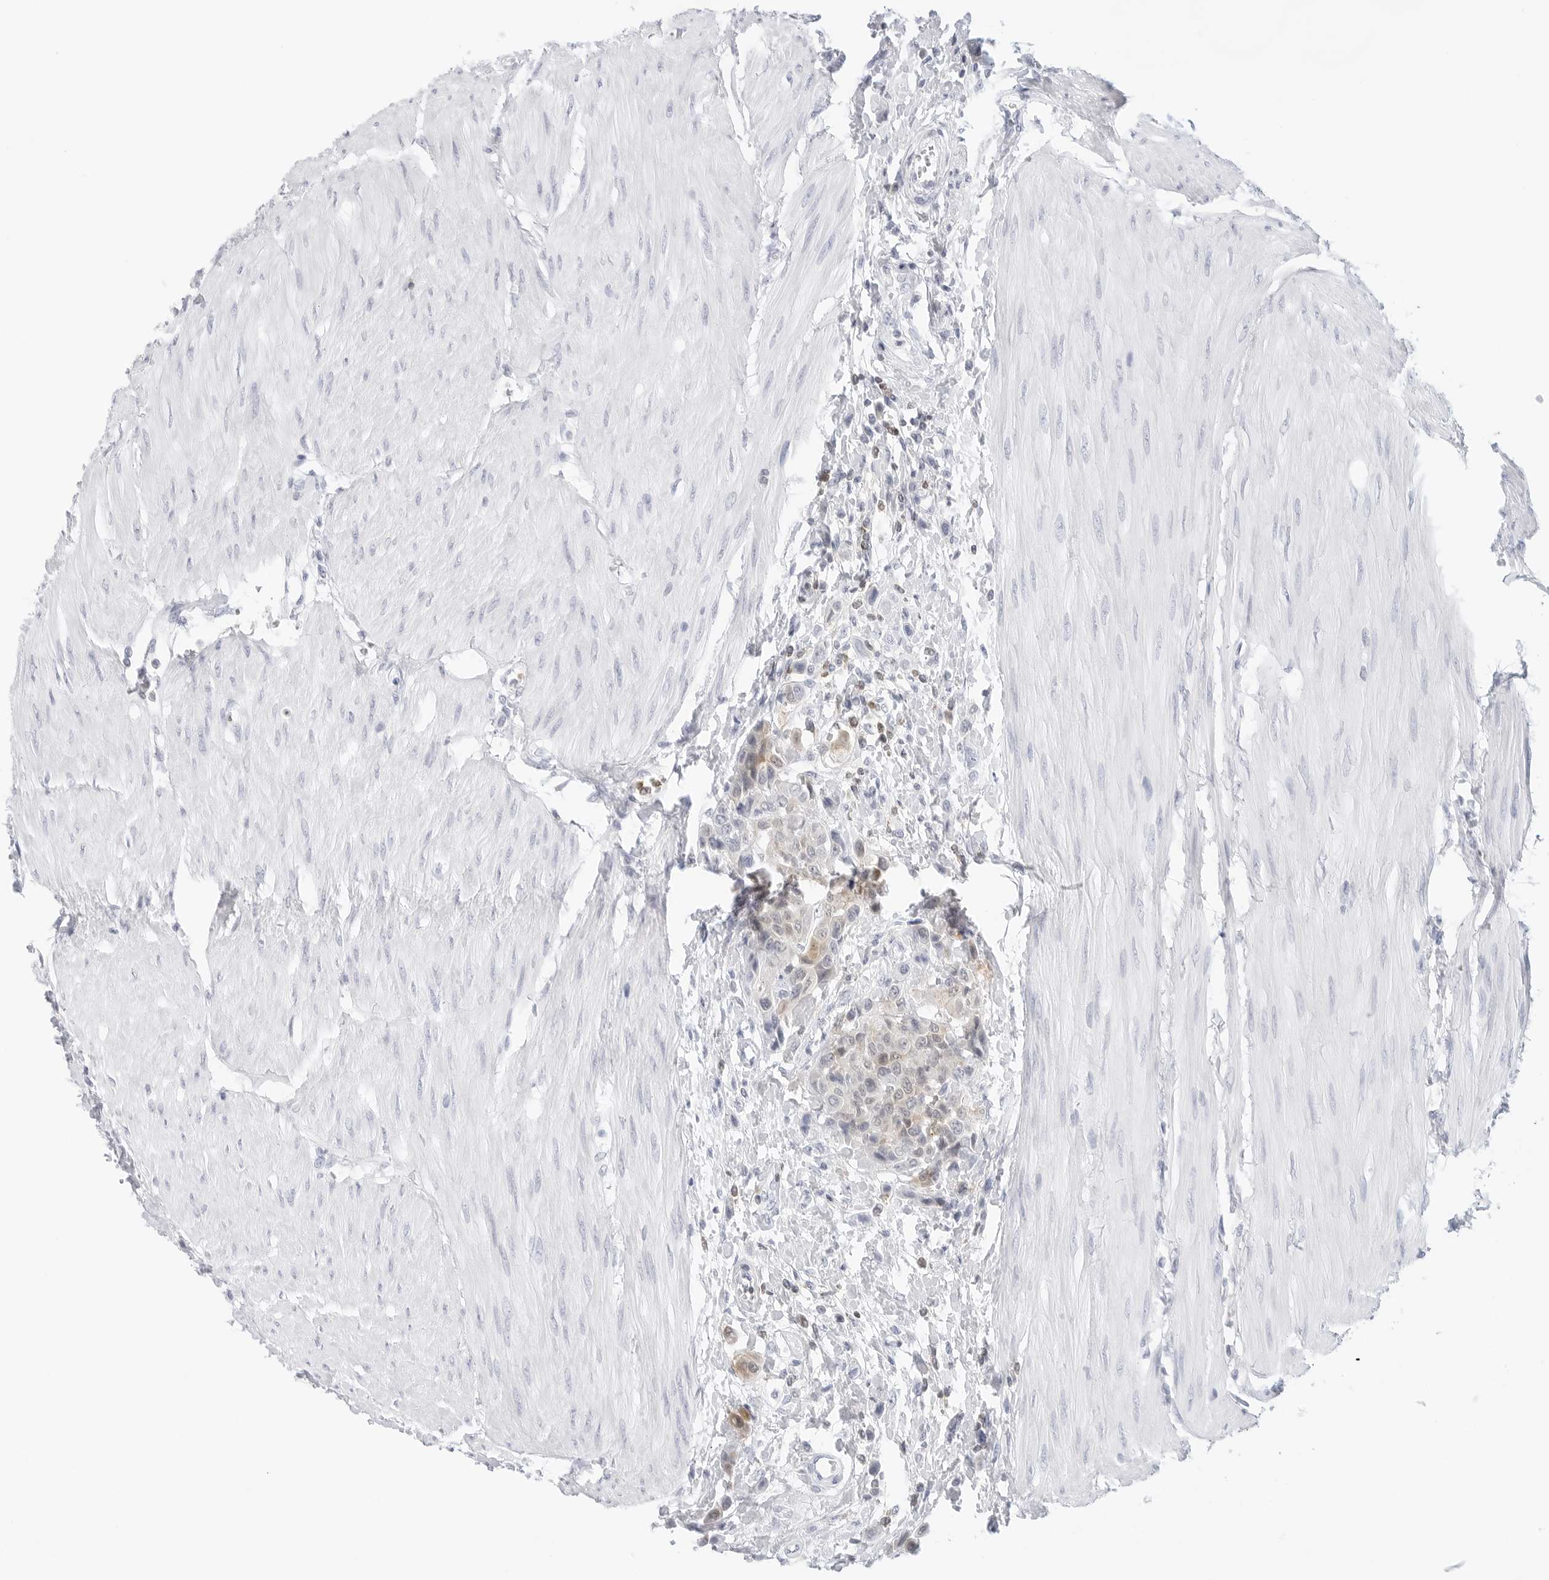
{"staining": {"intensity": "weak", "quantity": "<25%", "location": "cytoplasmic/membranous"}, "tissue": "urothelial cancer", "cell_type": "Tumor cells", "image_type": "cancer", "snomed": [{"axis": "morphology", "description": "Urothelial carcinoma, High grade"}, {"axis": "topography", "description": "Urinary bladder"}], "caption": "IHC histopathology image of neoplastic tissue: urothelial cancer stained with DAB exhibits no significant protein staining in tumor cells.", "gene": "SLC9A3R1", "patient": {"sex": "male", "age": 50}}